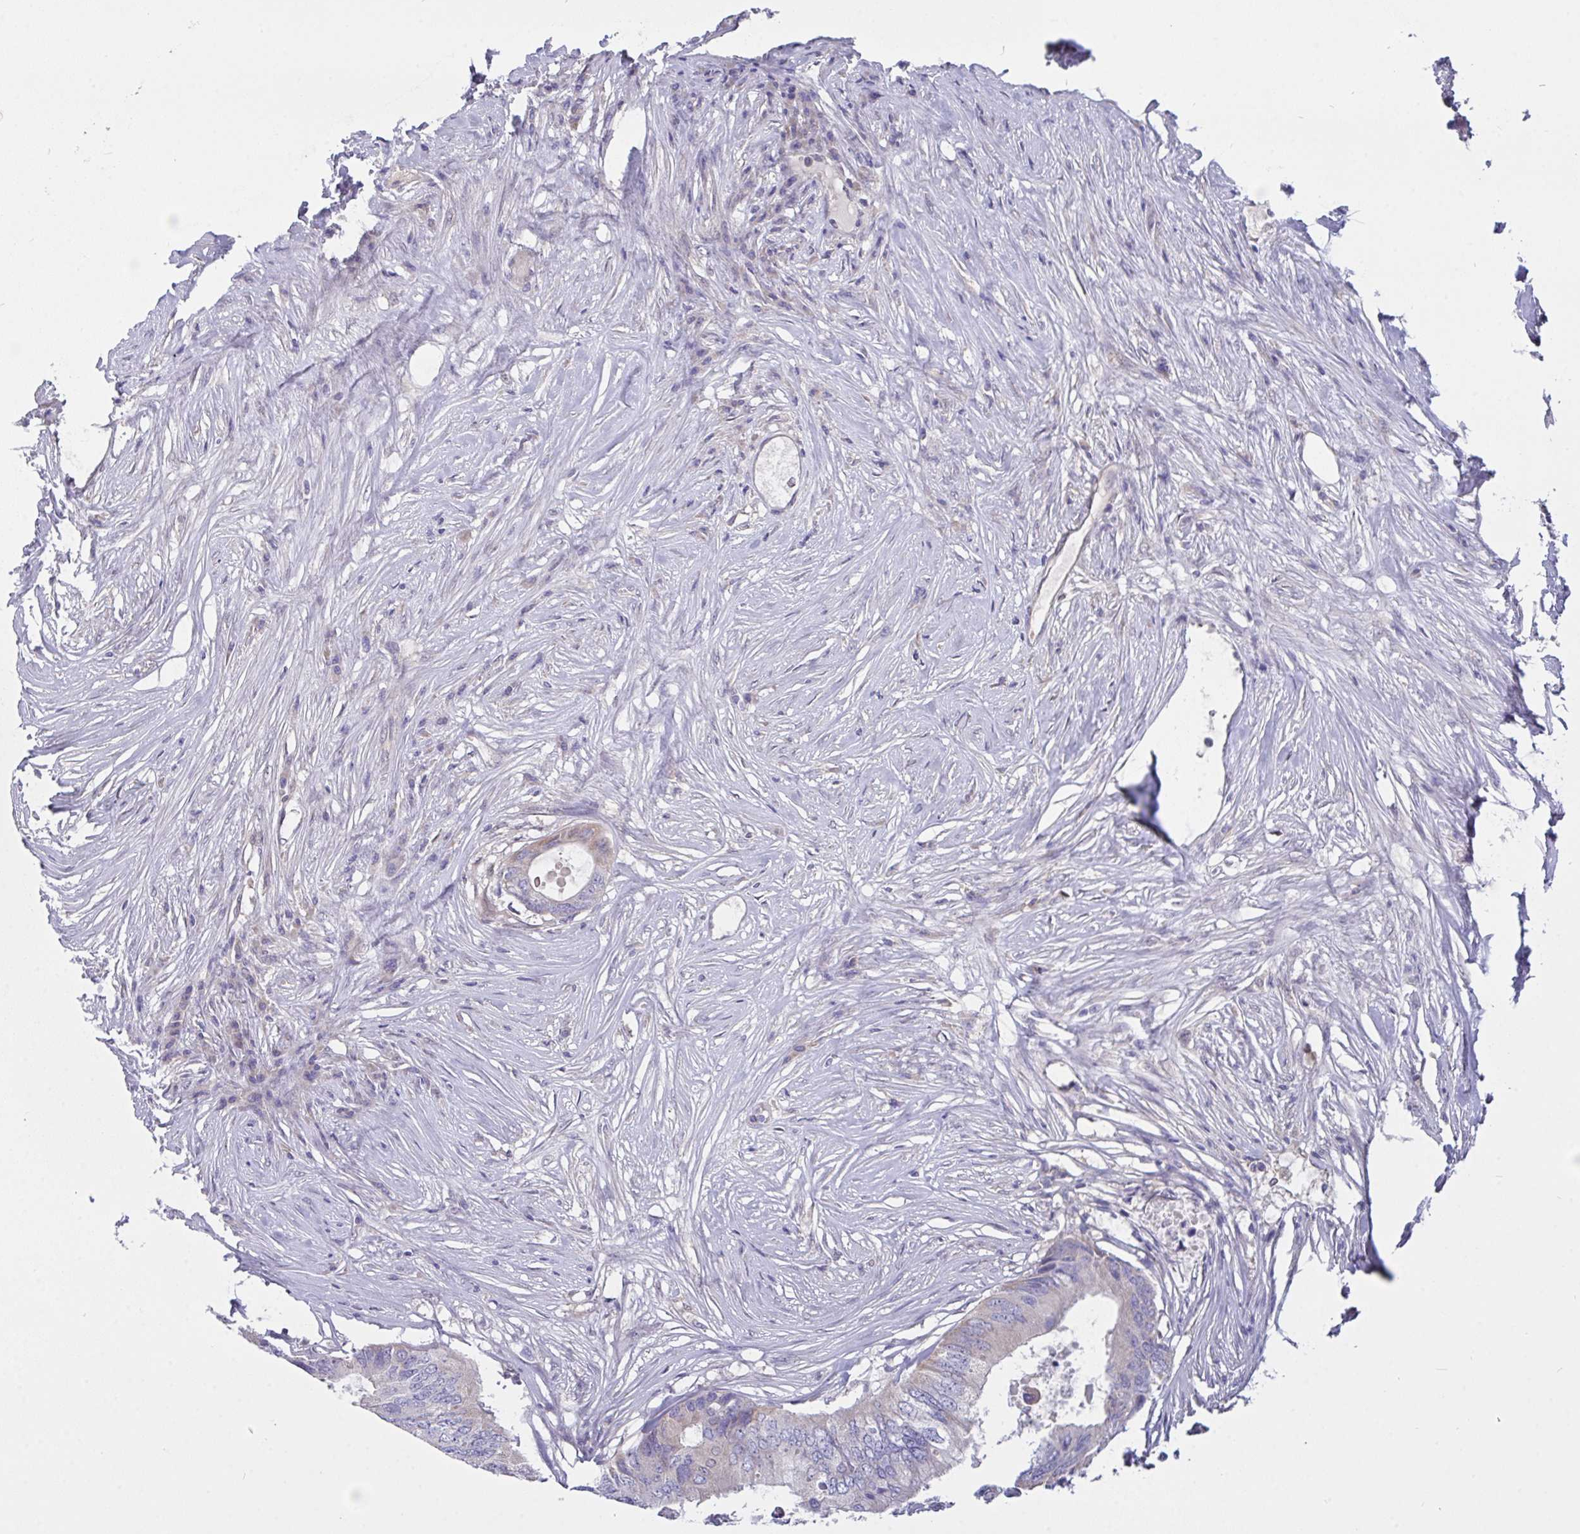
{"staining": {"intensity": "weak", "quantity": "<25%", "location": "cytoplasmic/membranous"}, "tissue": "colorectal cancer", "cell_type": "Tumor cells", "image_type": "cancer", "snomed": [{"axis": "morphology", "description": "Adenocarcinoma, NOS"}, {"axis": "topography", "description": "Colon"}], "caption": "High magnification brightfield microscopy of adenocarcinoma (colorectal) stained with DAB (brown) and counterstained with hematoxylin (blue): tumor cells show no significant staining. Brightfield microscopy of IHC stained with DAB (3,3'-diaminobenzidine) (brown) and hematoxylin (blue), captured at high magnification.", "gene": "L3HYPDH", "patient": {"sex": "male", "age": 71}}